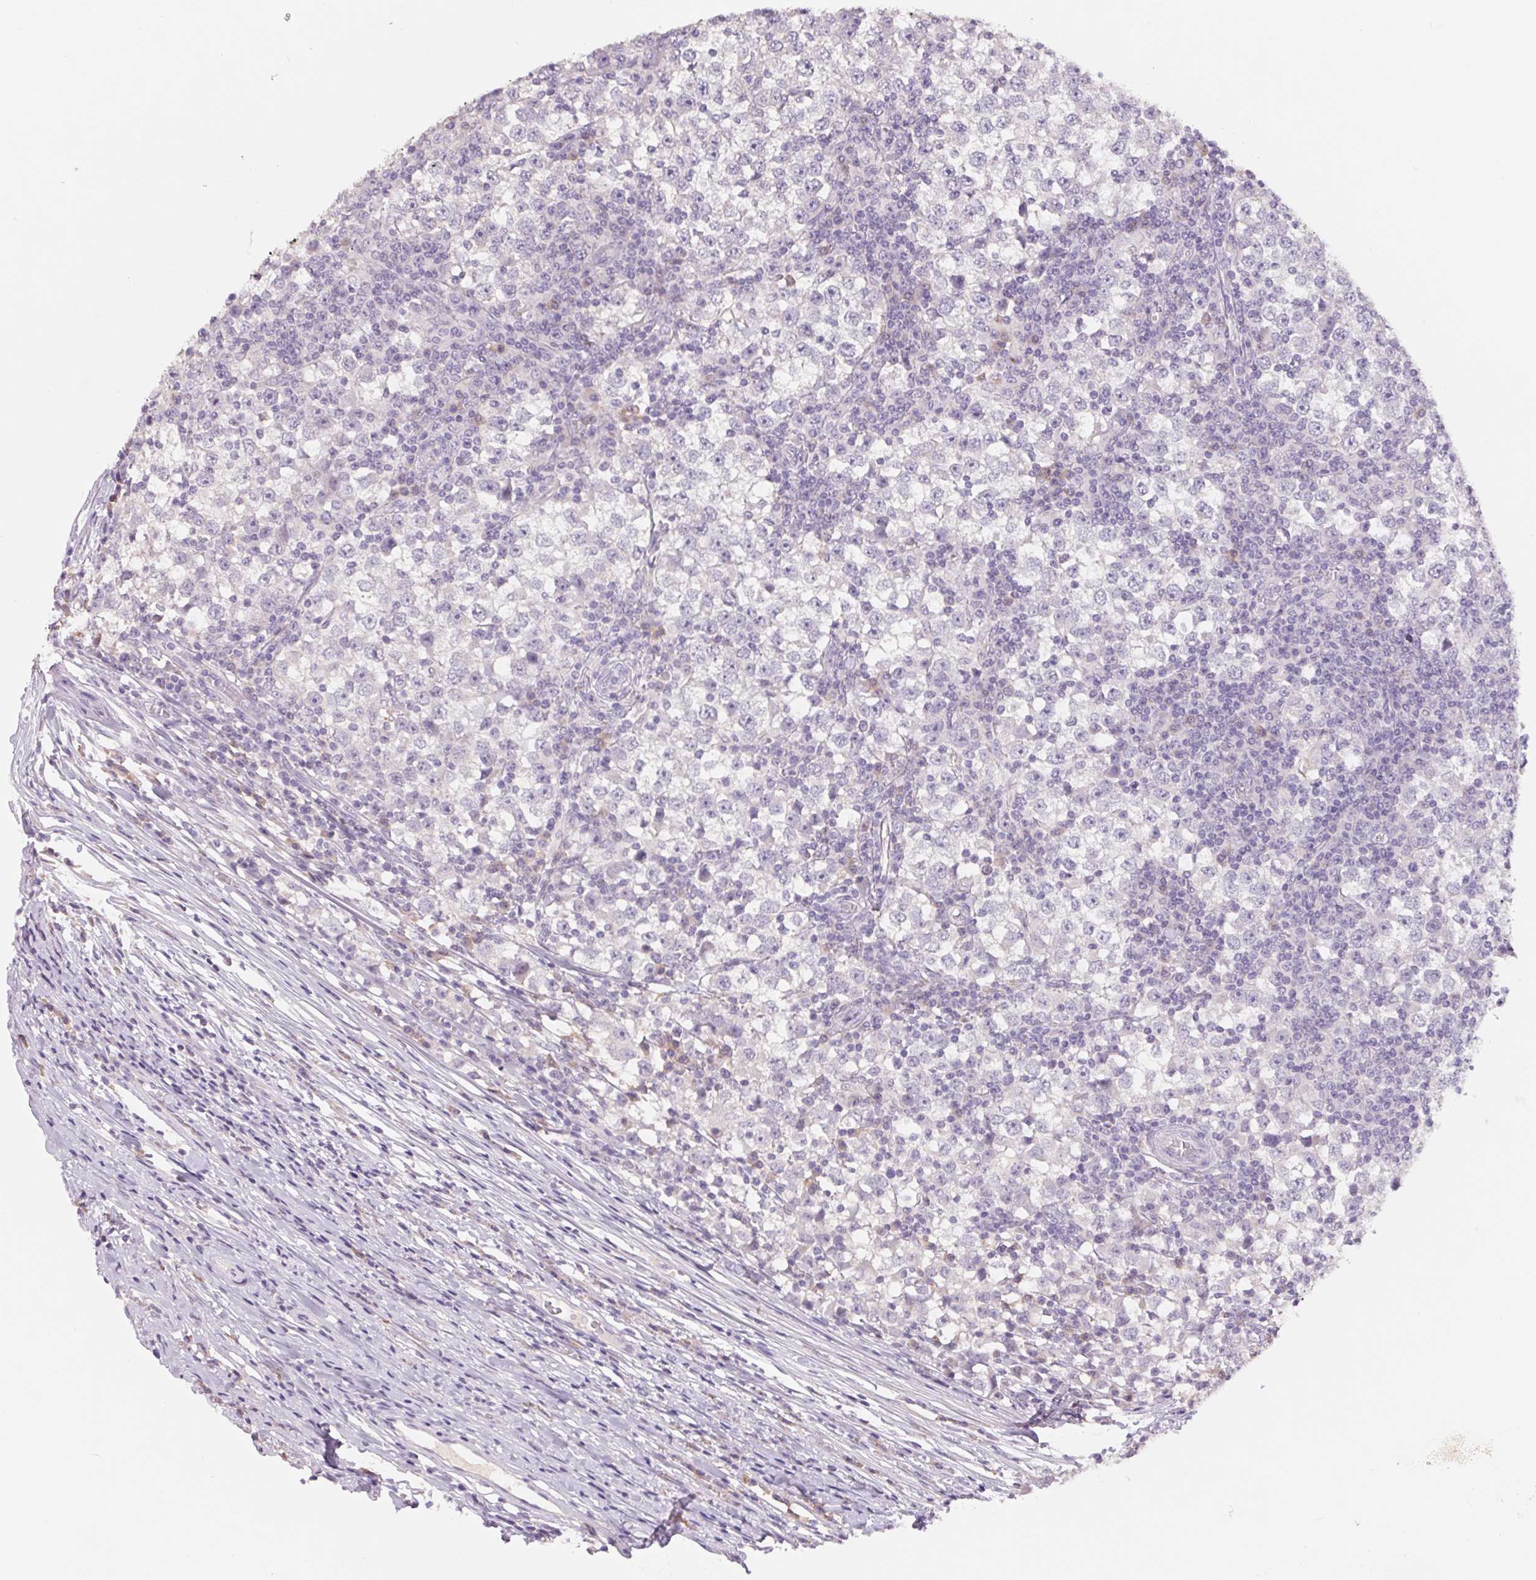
{"staining": {"intensity": "negative", "quantity": "none", "location": "none"}, "tissue": "testis cancer", "cell_type": "Tumor cells", "image_type": "cancer", "snomed": [{"axis": "morphology", "description": "Seminoma, NOS"}, {"axis": "topography", "description": "Testis"}], "caption": "There is no significant positivity in tumor cells of testis seminoma.", "gene": "PNMA8B", "patient": {"sex": "male", "age": 65}}